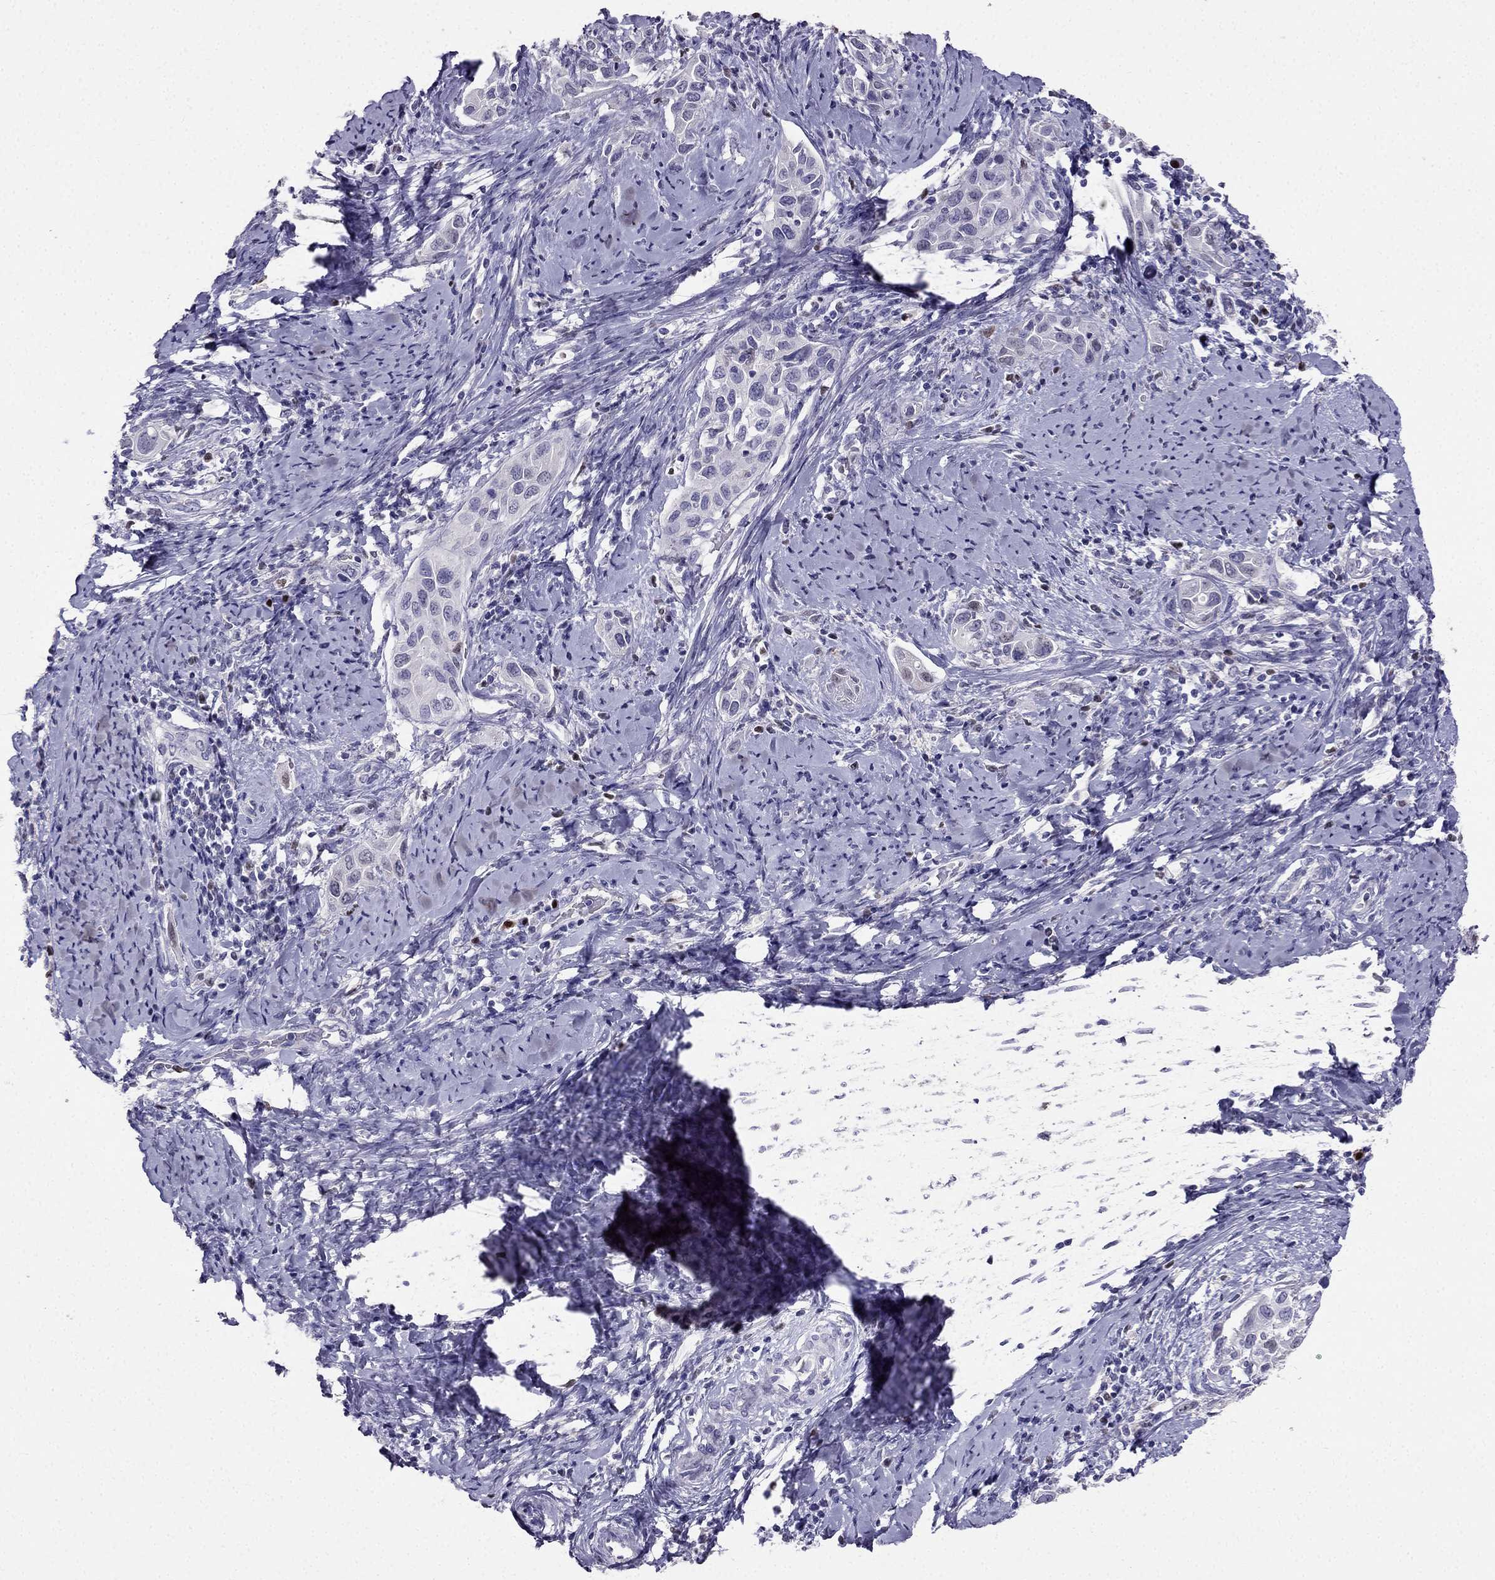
{"staining": {"intensity": "negative", "quantity": "none", "location": "none"}, "tissue": "cervical cancer", "cell_type": "Tumor cells", "image_type": "cancer", "snomed": [{"axis": "morphology", "description": "Squamous cell carcinoma, NOS"}, {"axis": "topography", "description": "Cervix"}], "caption": "Photomicrograph shows no protein expression in tumor cells of squamous cell carcinoma (cervical) tissue.", "gene": "ARID3A", "patient": {"sex": "female", "age": 51}}